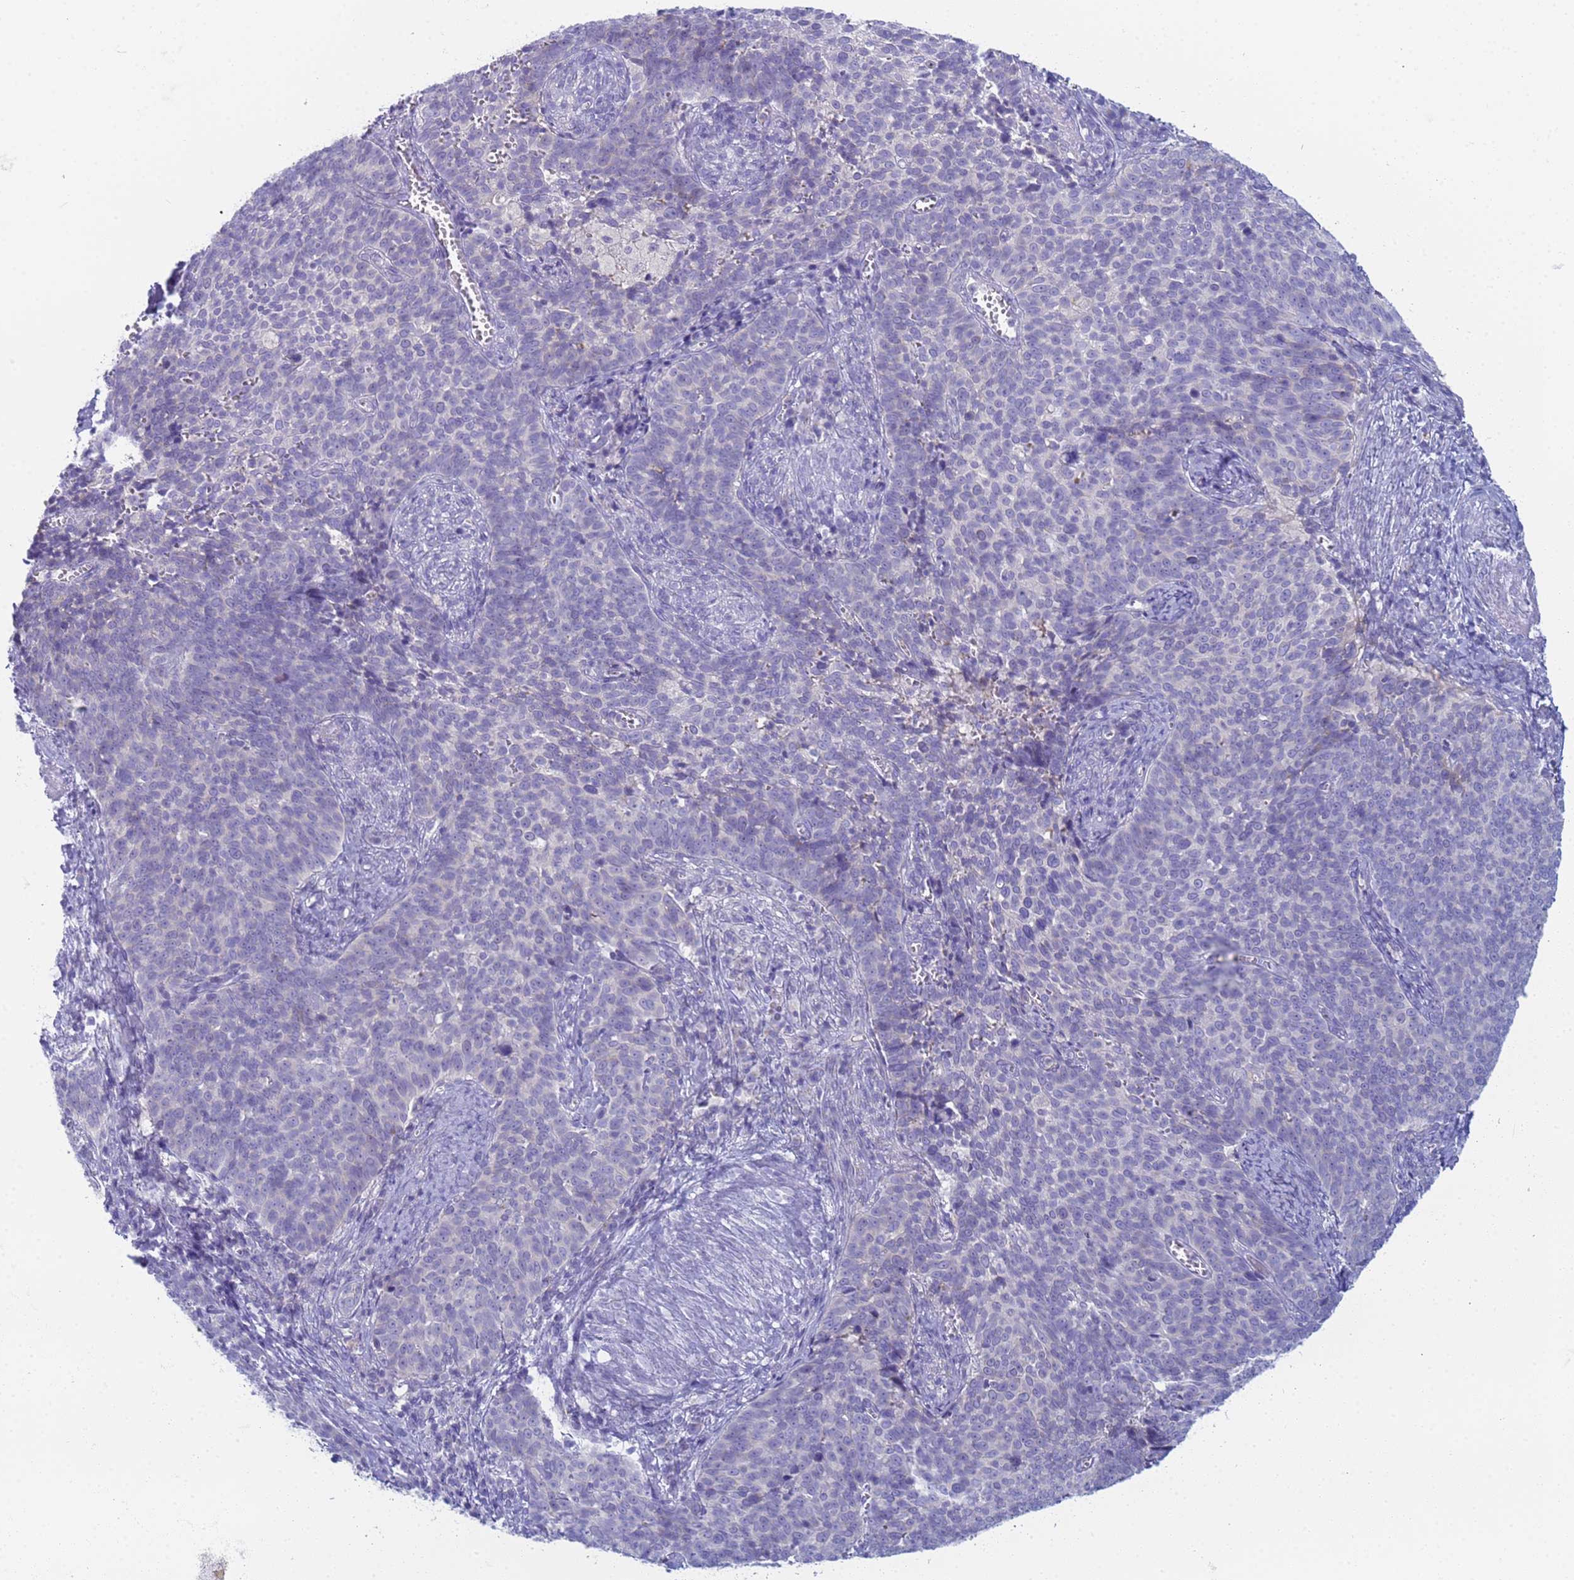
{"staining": {"intensity": "negative", "quantity": "none", "location": "none"}, "tissue": "cervical cancer", "cell_type": "Tumor cells", "image_type": "cancer", "snomed": [{"axis": "morphology", "description": "Normal tissue, NOS"}, {"axis": "morphology", "description": "Squamous cell carcinoma, NOS"}, {"axis": "topography", "description": "Cervix"}], "caption": "High magnification brightfield microscopy of cervical cancer (squamous cell carcinoma) stained with DAB (3,3'-diaminobenzidine) (brown) and counterstained with hematoxylin (blue): tumor cells show no significant staining.", "gene": "CR1", "patient": {"sex": "female", "age": 39}}